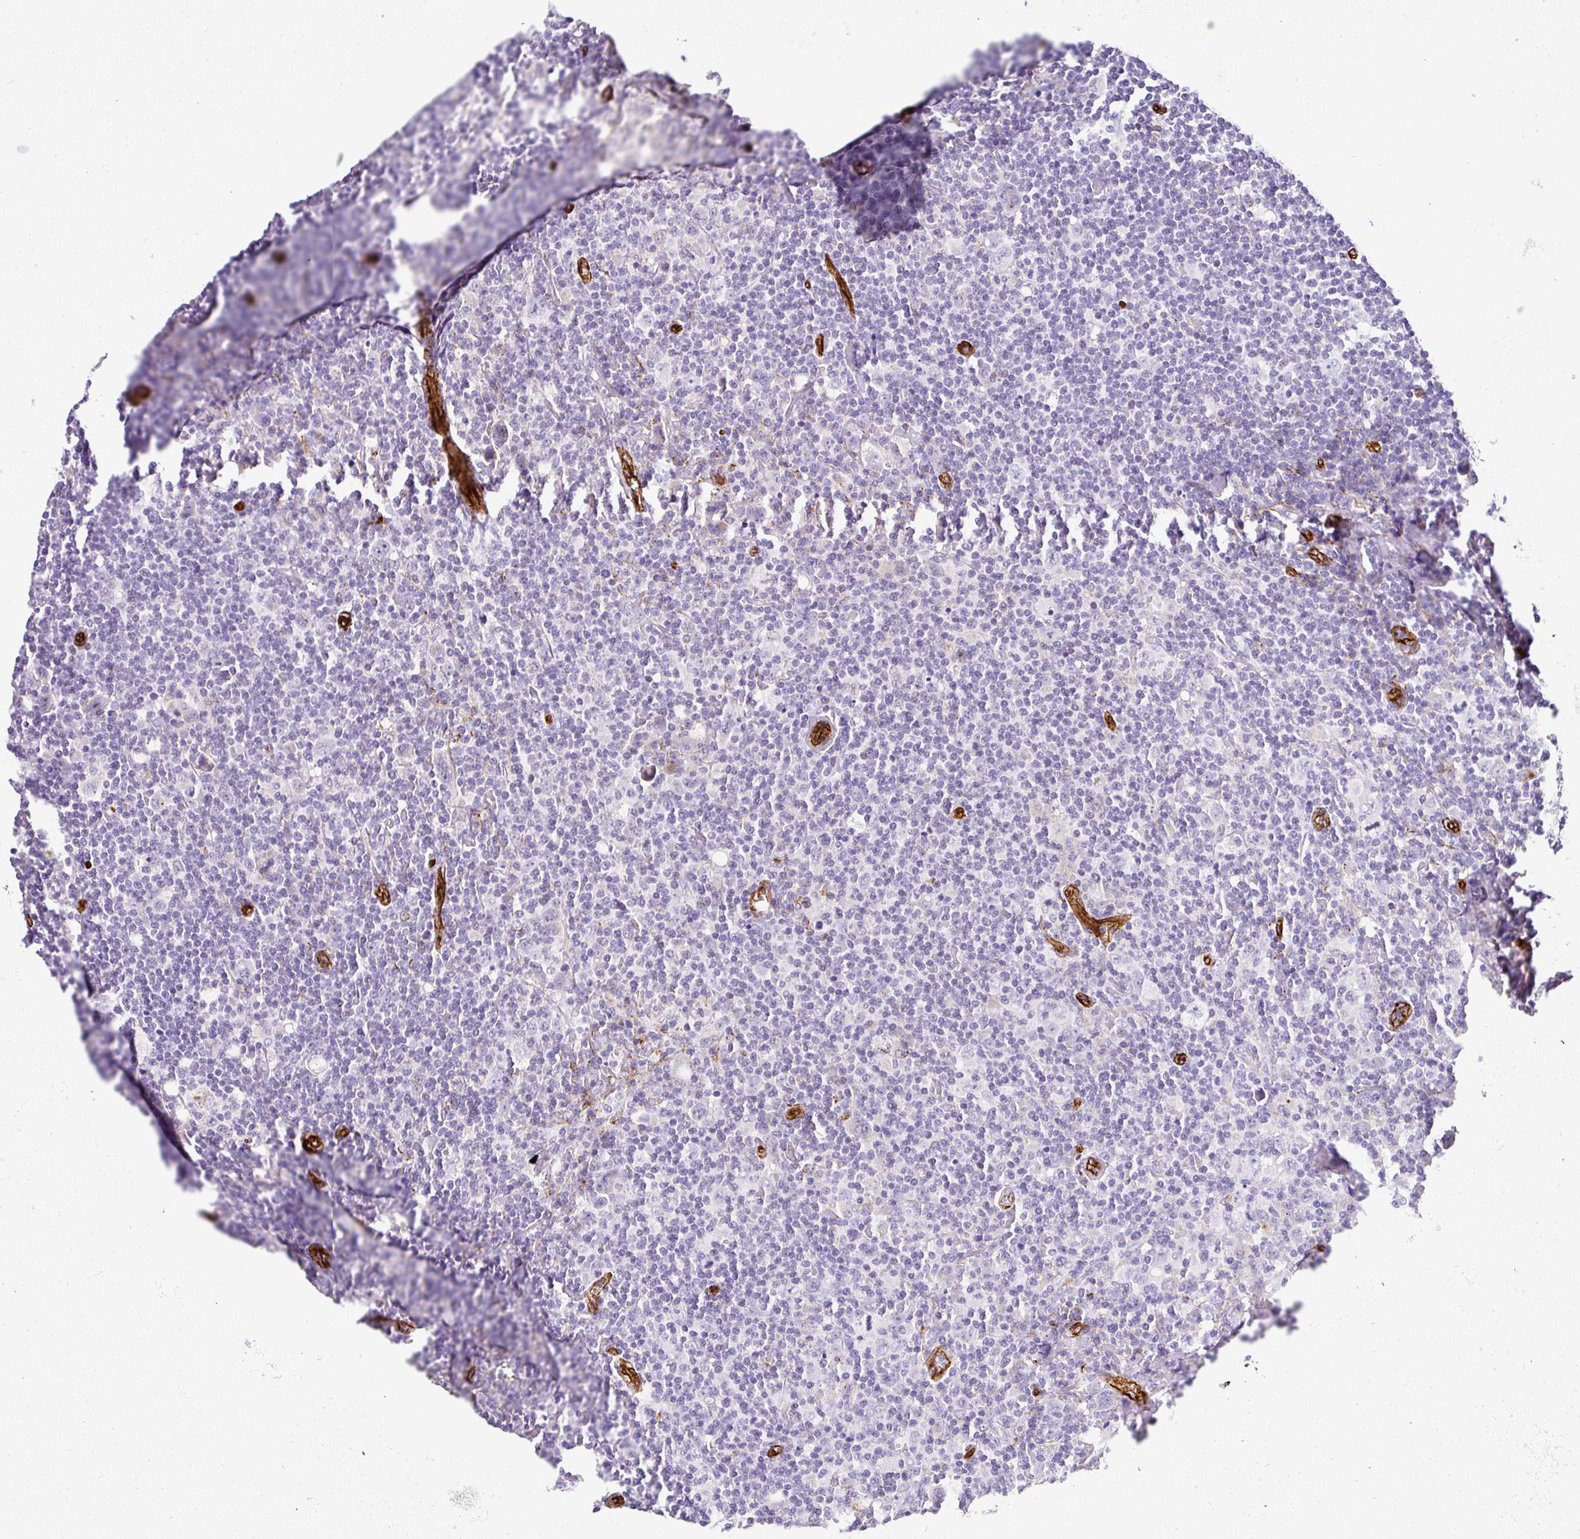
{"staining": {"intensity": "negative", "quantity": "none", "location": "none"}, "tissue": "lymphoma", "cell_type": "Tumor cells", "image_type": "cancer", "snomed": [{"axis": "morphology", "description": "Hodgkin's disease, NOS"}, {"axis": "topography", "description": "Lymph node"}], "caption": "IHC of human lymphoma exhibits no expression in tumor cells. (Brightfield microscopy of DAB (3,3'-diaminobenzidine) IHC at high magnification).", "gene": "SLC25A17", "patient": {"sex": "female", "age": 18}}